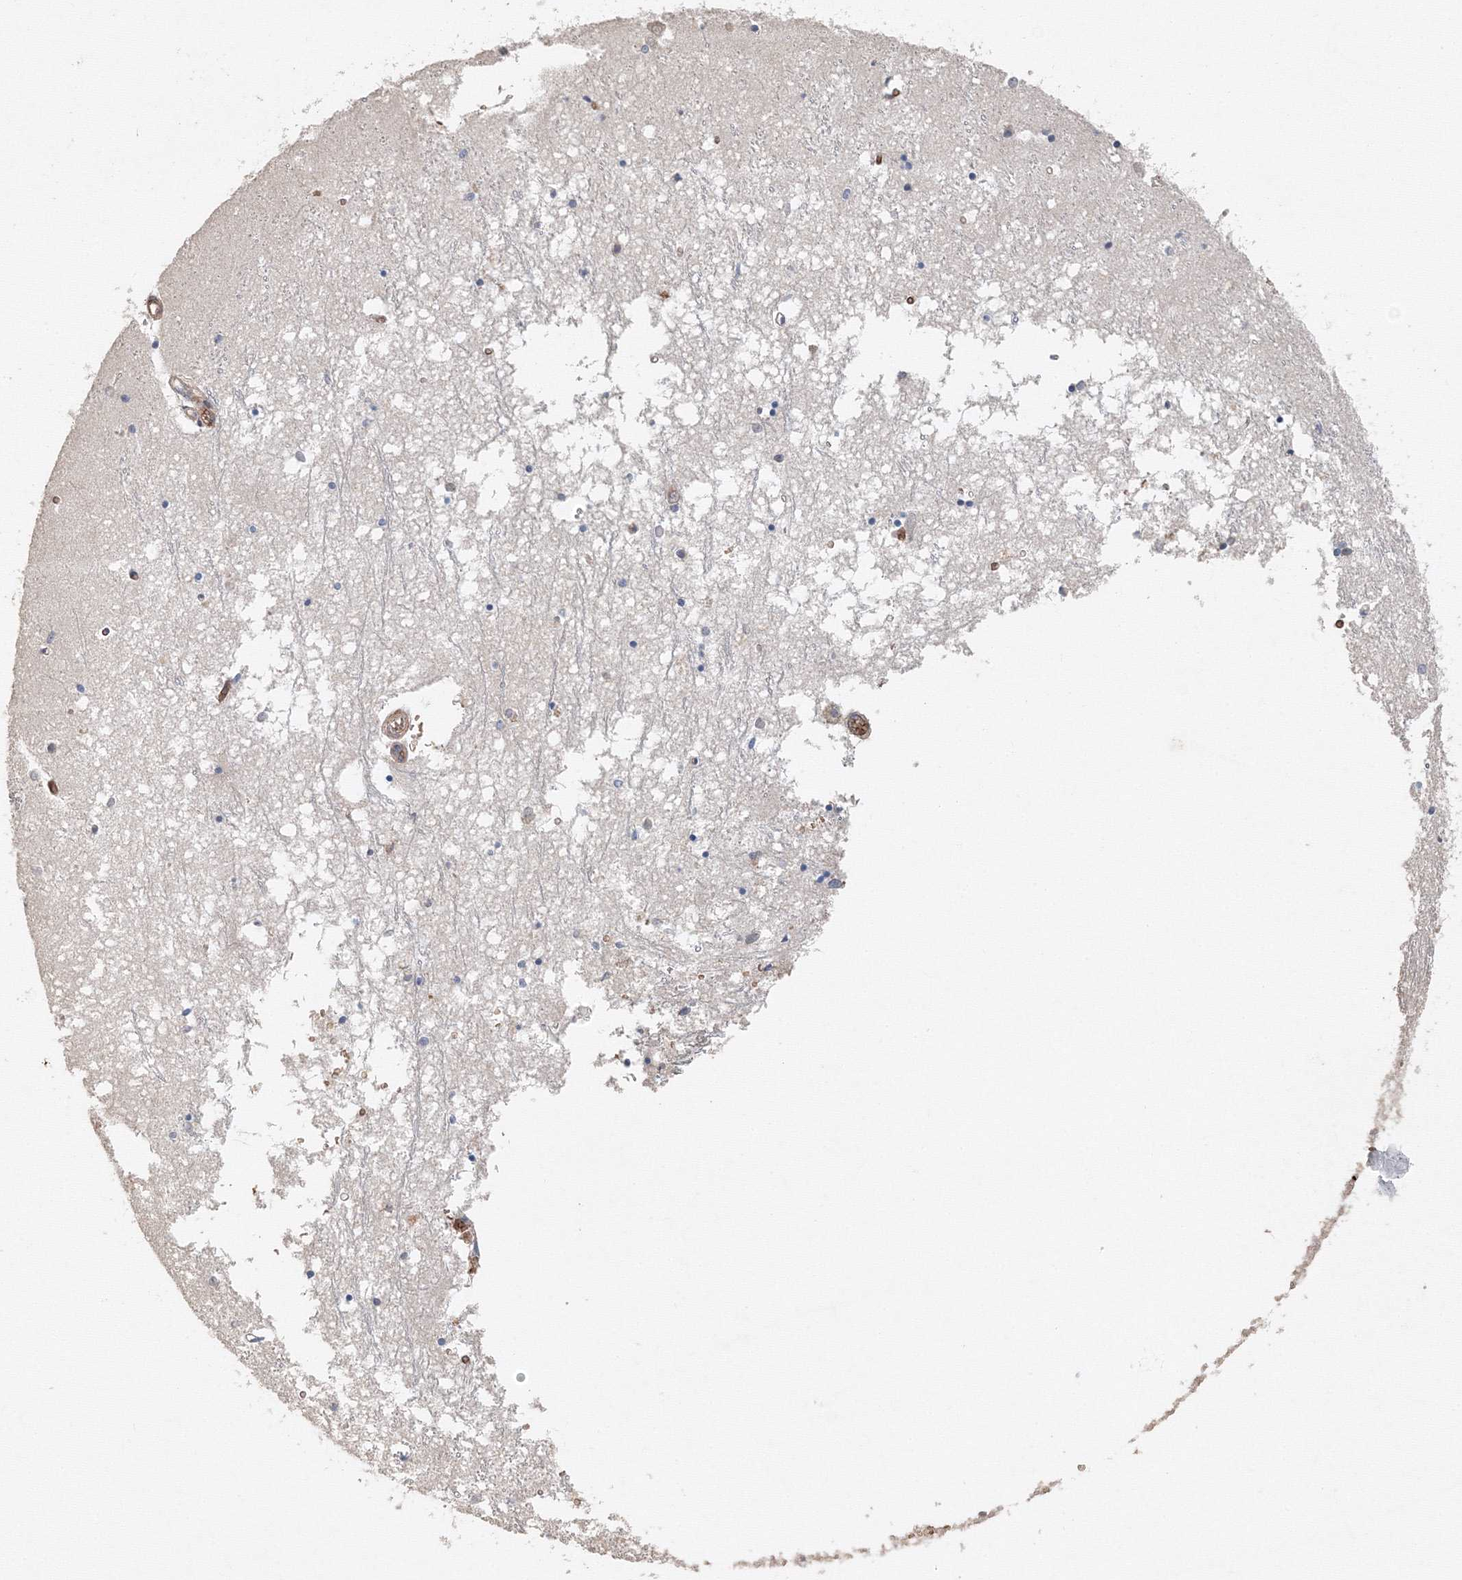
{"staining": {"intensity": "negative", "quantity": "none", "location": "none"}, "tissue": "hippocampus", "cell_type": "Glial cells", "image_type": "normal", "snomed": [{"axis": "morphology", "description": "Normal tissue, NOS"}, {"axis": "topography", "description": "Hippocampus"}], "caption": "IHC micrograph of unremarkable hippocampus stained for a protein (brown), which exhibits no positivity in glial cells.", "gene": "NALF2", "patient": {"sex": "male", "age": 70}}